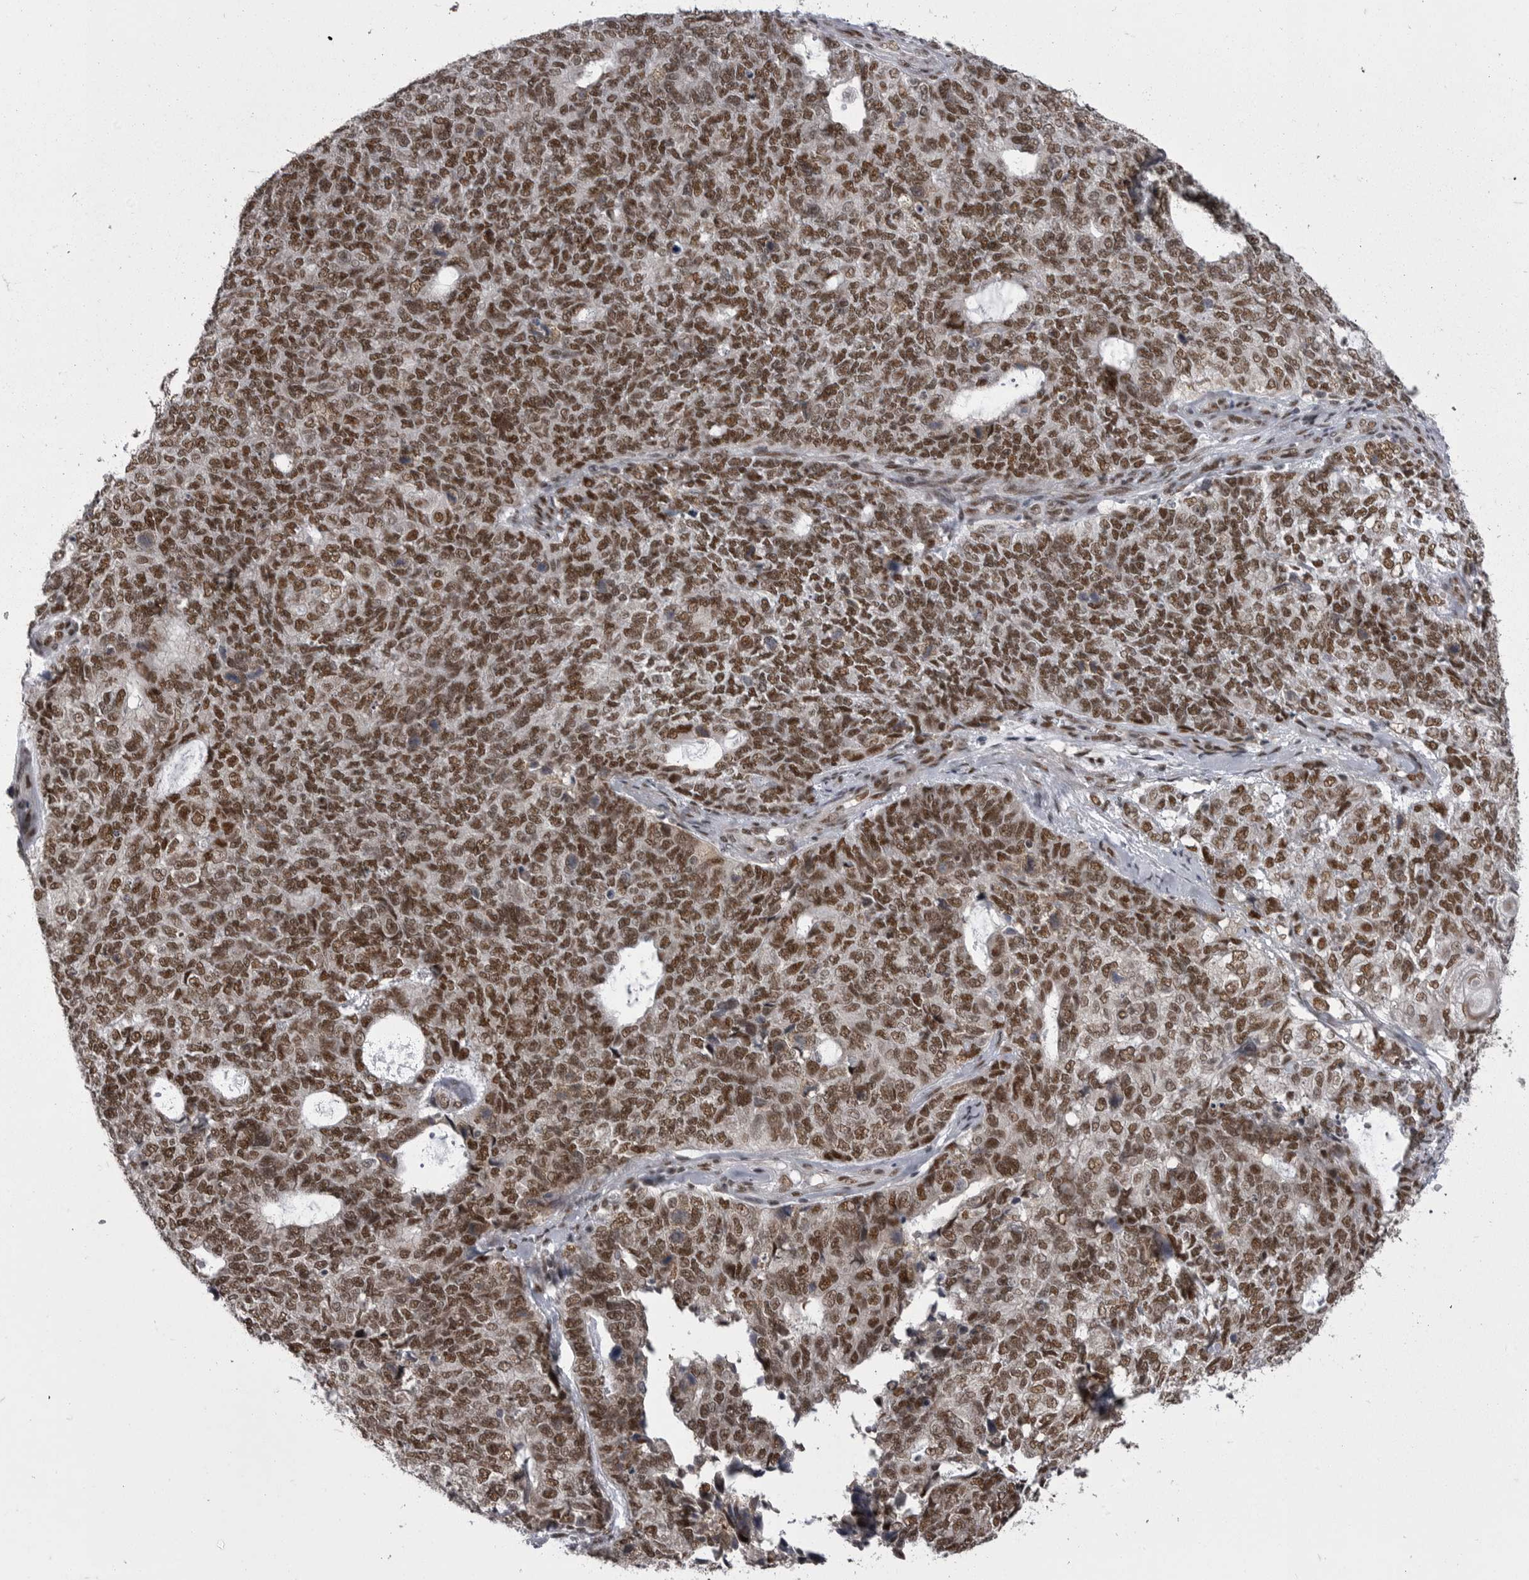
{"staining": {"intensity": "strong", "quantity": ">75%", "location": "nuclear"}, "tissue": "cervical cancer", "cell_type": "Tumor cells", "image_type": "cancer", "snomed": [{"axis": "morphology", "description": "Squamous cell carcinoma, NOS"}, {"axis": "topography", "description": "Cervix"}], "caption": "Strong nuclear staining for a protein is seen in approximately >75% of tumor cells of cervical cancer using immunohistochemistry (IHC).", "gene": "MEPCE", "patient": {"sex": "female", "age": 63}}